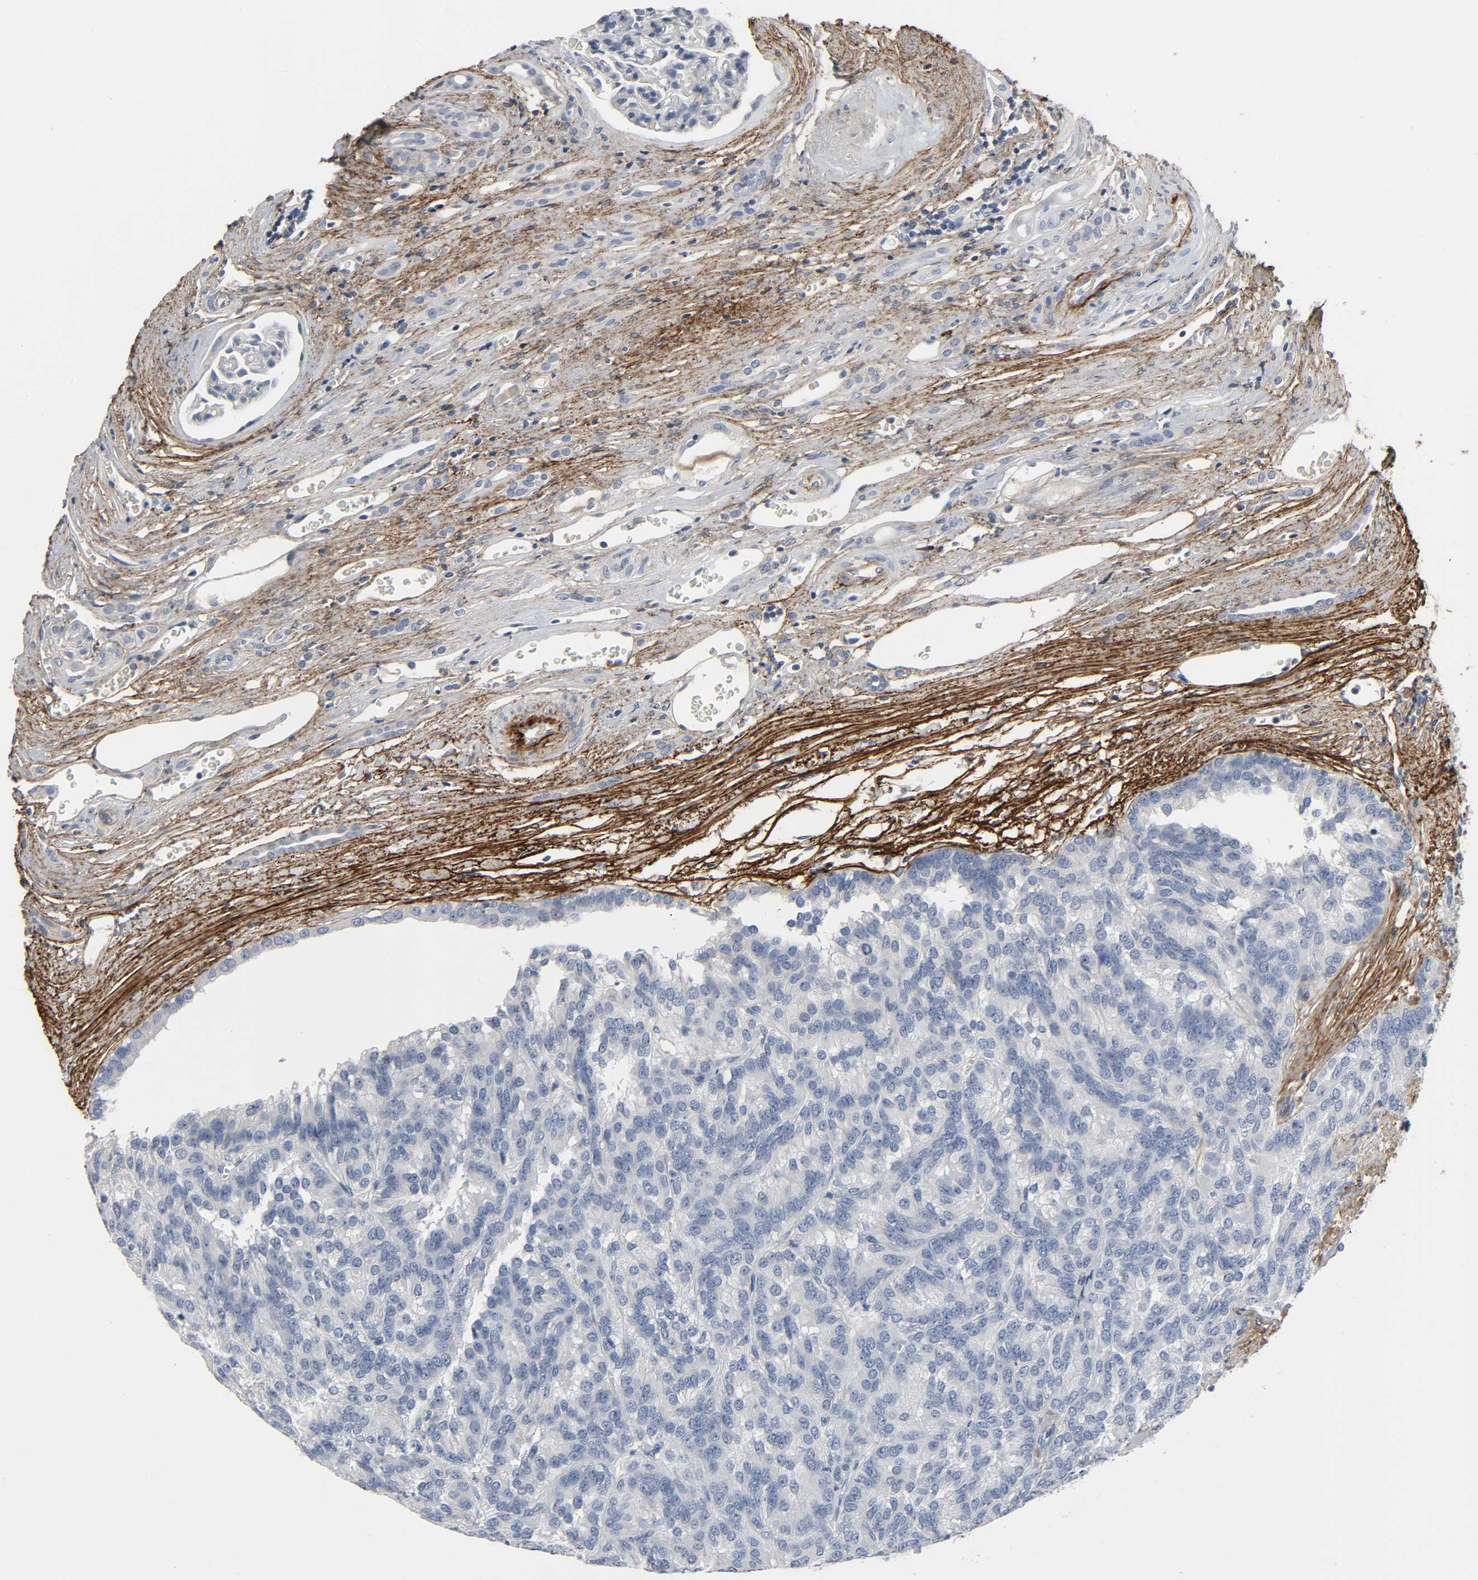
{"staining": {"intensity": "negative", "quantity": "none", "location": "none"}, "tissue": "renal cancer", "cell_type": "Tumor cells", "image_type": "cancer", "snomed": [{"axis": "morphology", "description": "Adenocarcinoma, NOS"}, {"axis": "topography", "description": "Kidney"}], "caption": "The IHC histopathology image has no significant staining in tumor cells of renal adenocarcinoma tissue.", "gene": "FBLN5", "patient": {"sex": "male", "age": 46}}